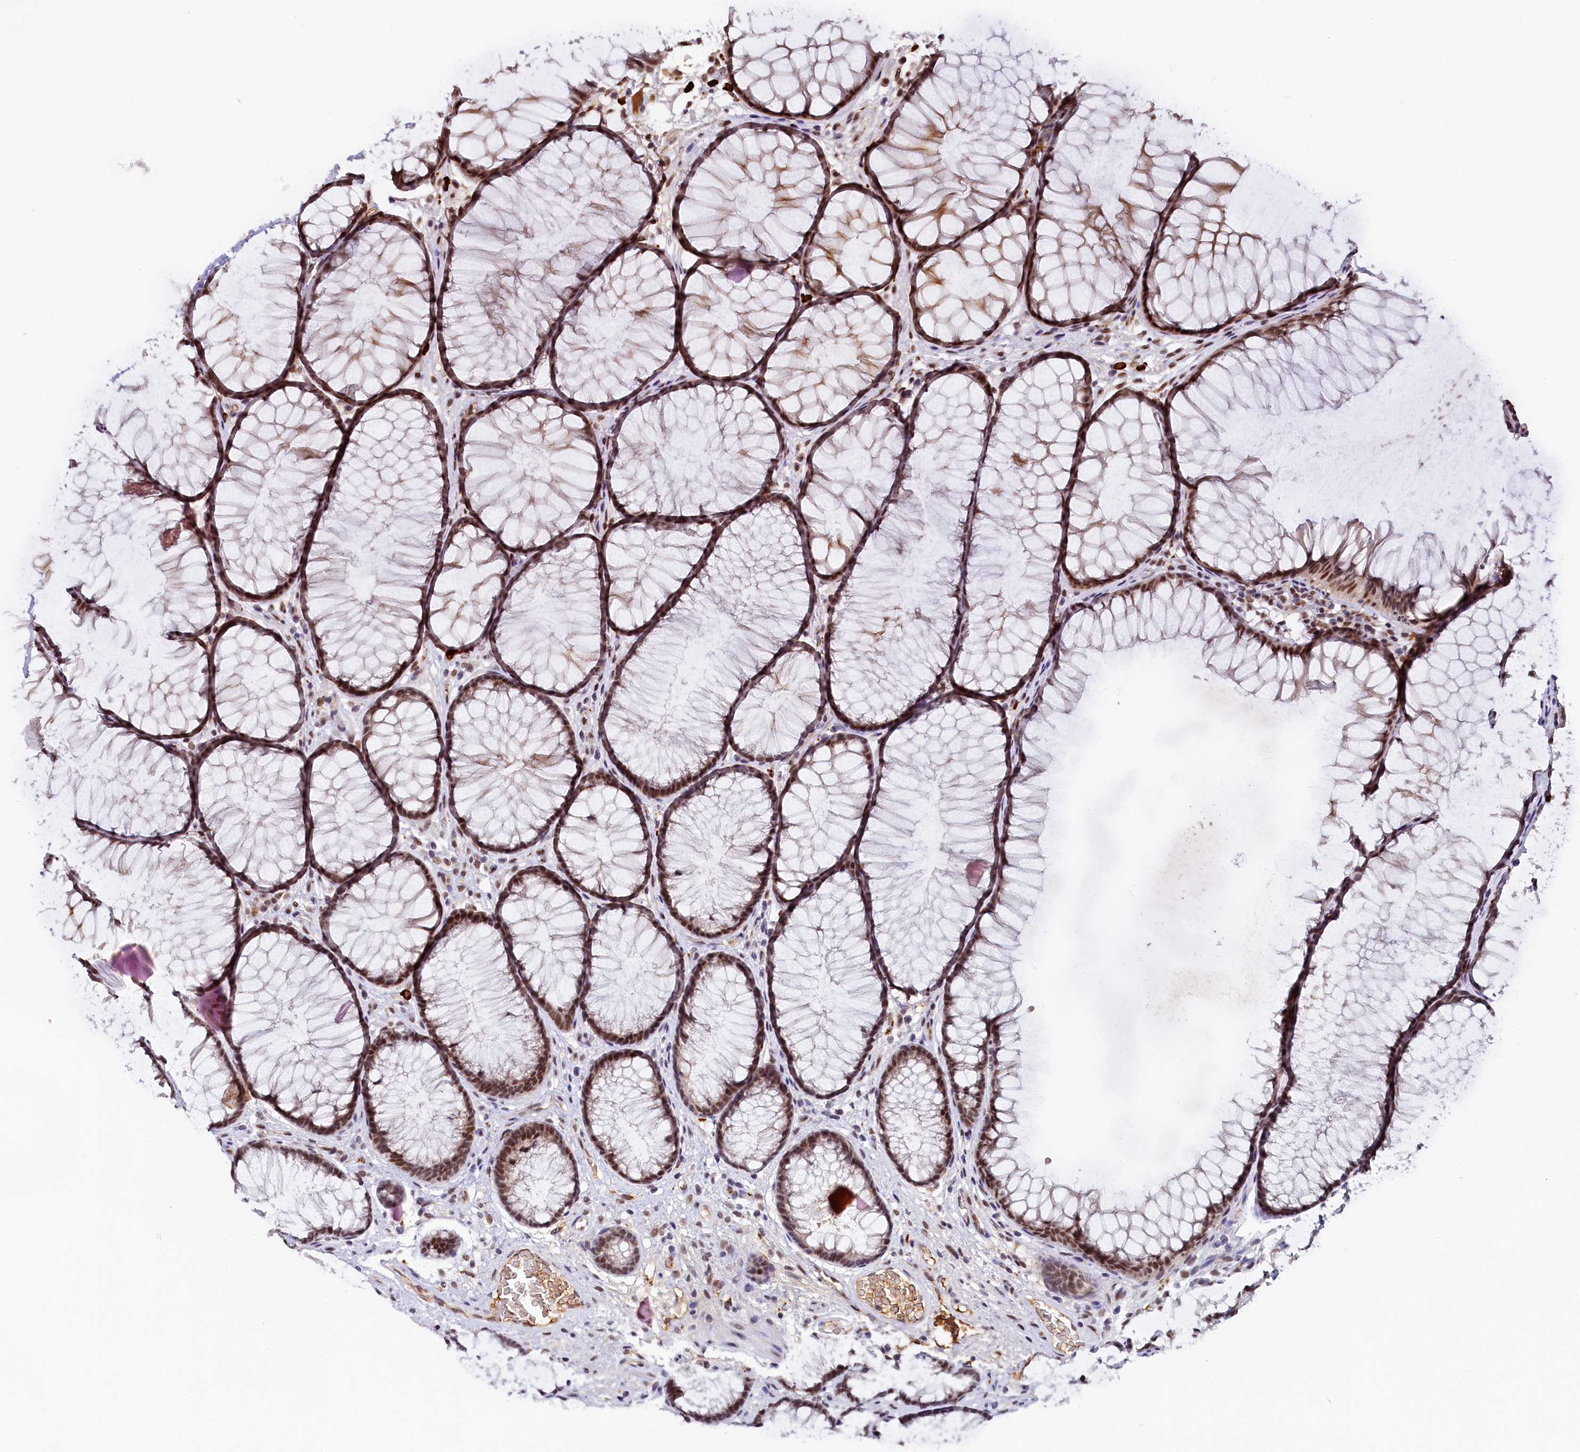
{"staining": {"intensity": "weak", "quantity": "25%-75%", "location": "cytoplasmic/membranous,nuclear"}, "tissue": "colon", "cell_type": "Endothelial cells", "image_type": "normal", "snomed": [{"axis": "morphology", "description": "Normal tissue, NOS"}, {"axis": "topography", "description": "Colon"}], "caption": "DAB immunohistochemical staining of normal human colon reveals weak cytoplasmic/membranous,nuclear protein staining in about 25%-75% of endothelial cells.", "gene": "INTS14", "patient": {"sex": "female", "age": 82}}